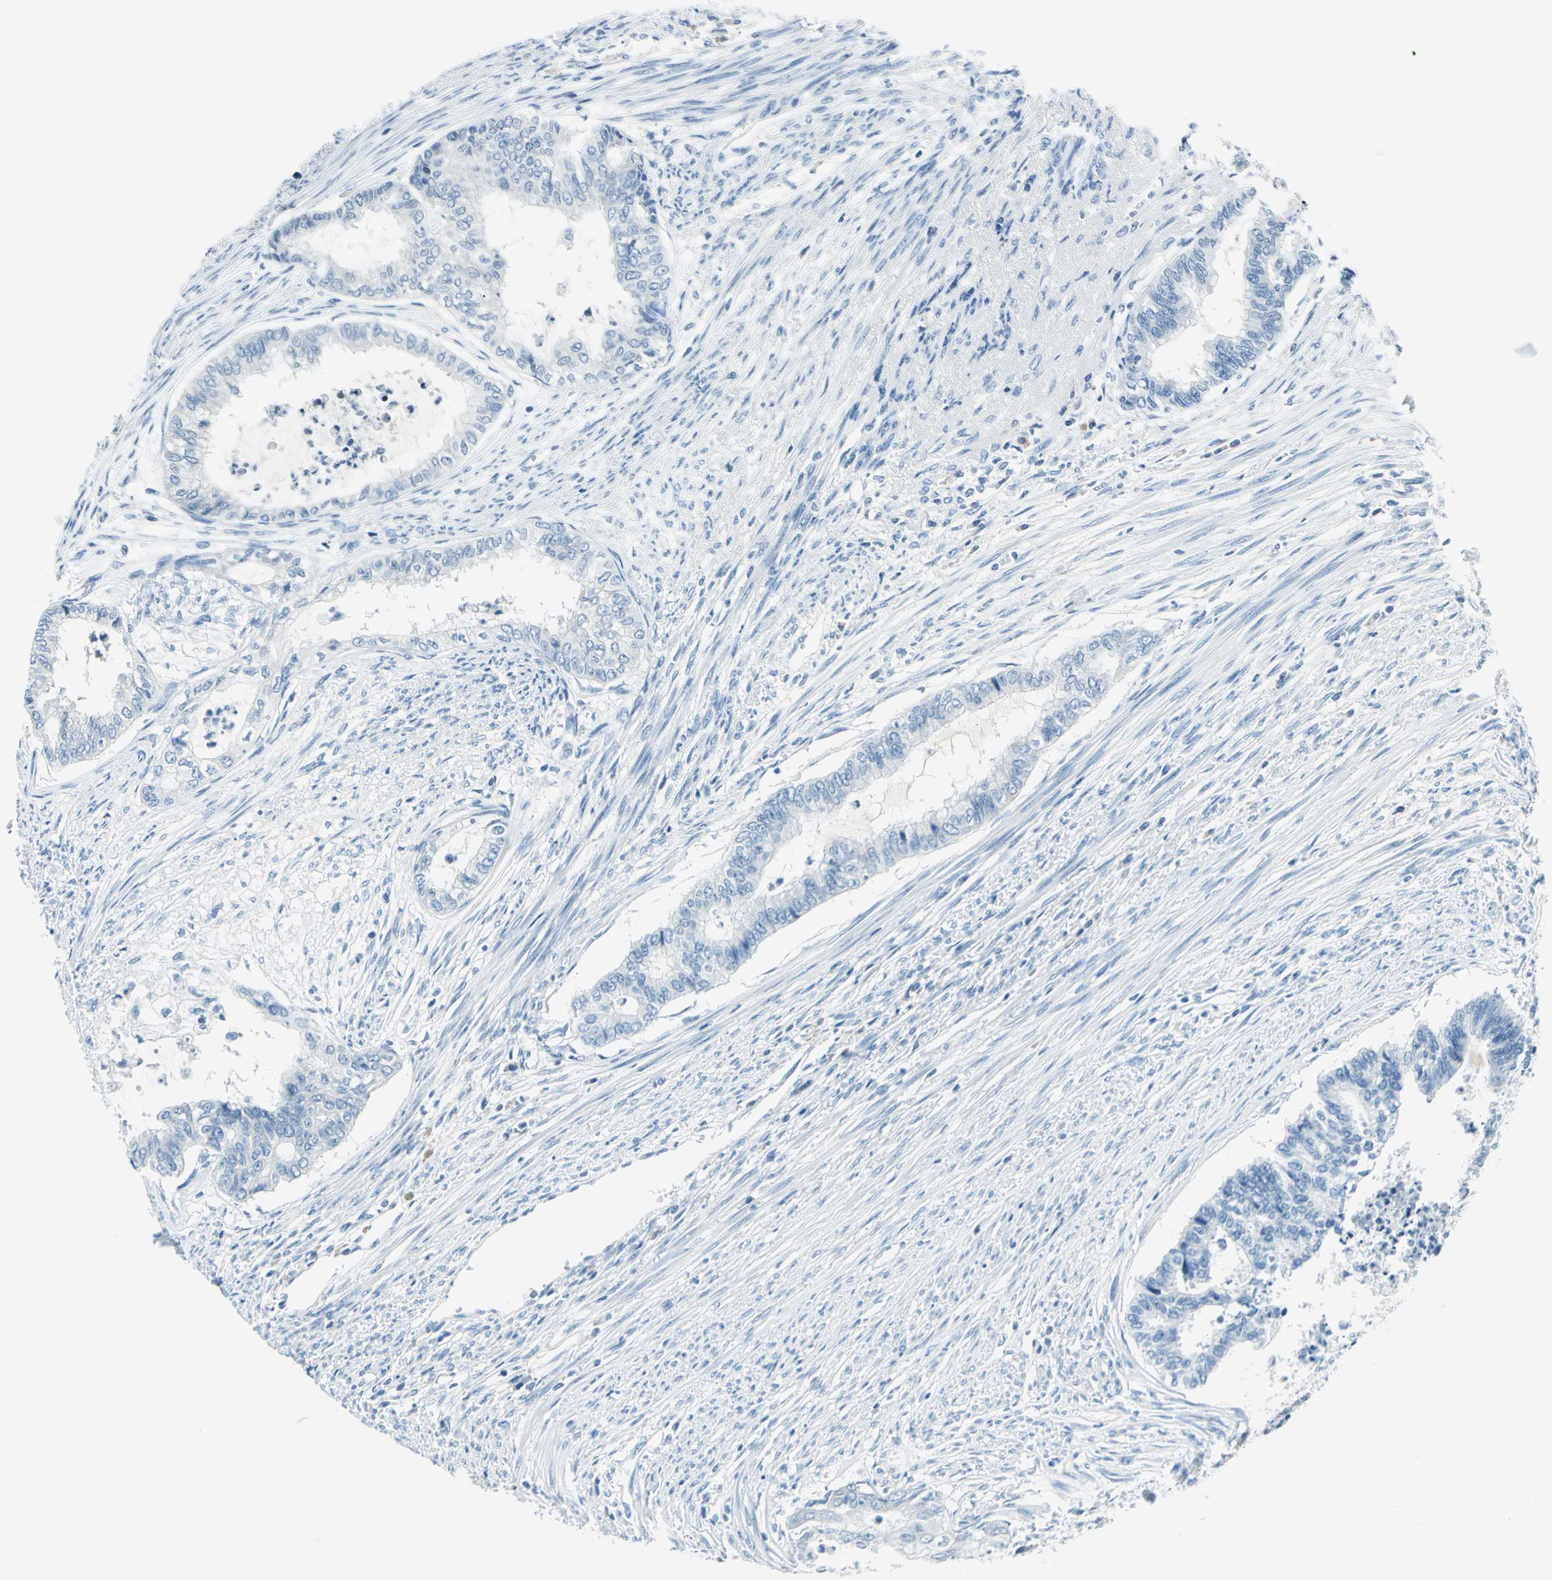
{"staining": {"intensity": "negative", "quantity": "none", "location": "none"}, "tissue": "endometrial cancer", "cell_type": "Tumor cells", "image_type": "cancer", "snomed": [{"axis": "morphology", "description": "Adenocarcinoma, NOS"}, {"axis": "topography", "description": "Endometrium"}], "caption": "High power microscopy histopathology image of an immunohistochemistry (IHC) photomicrograph of endometrial cancer, revealing no significant expression in tumor cells.", "gene": "AKR1A1", "patient": {"sex": "female", "age": 79}}